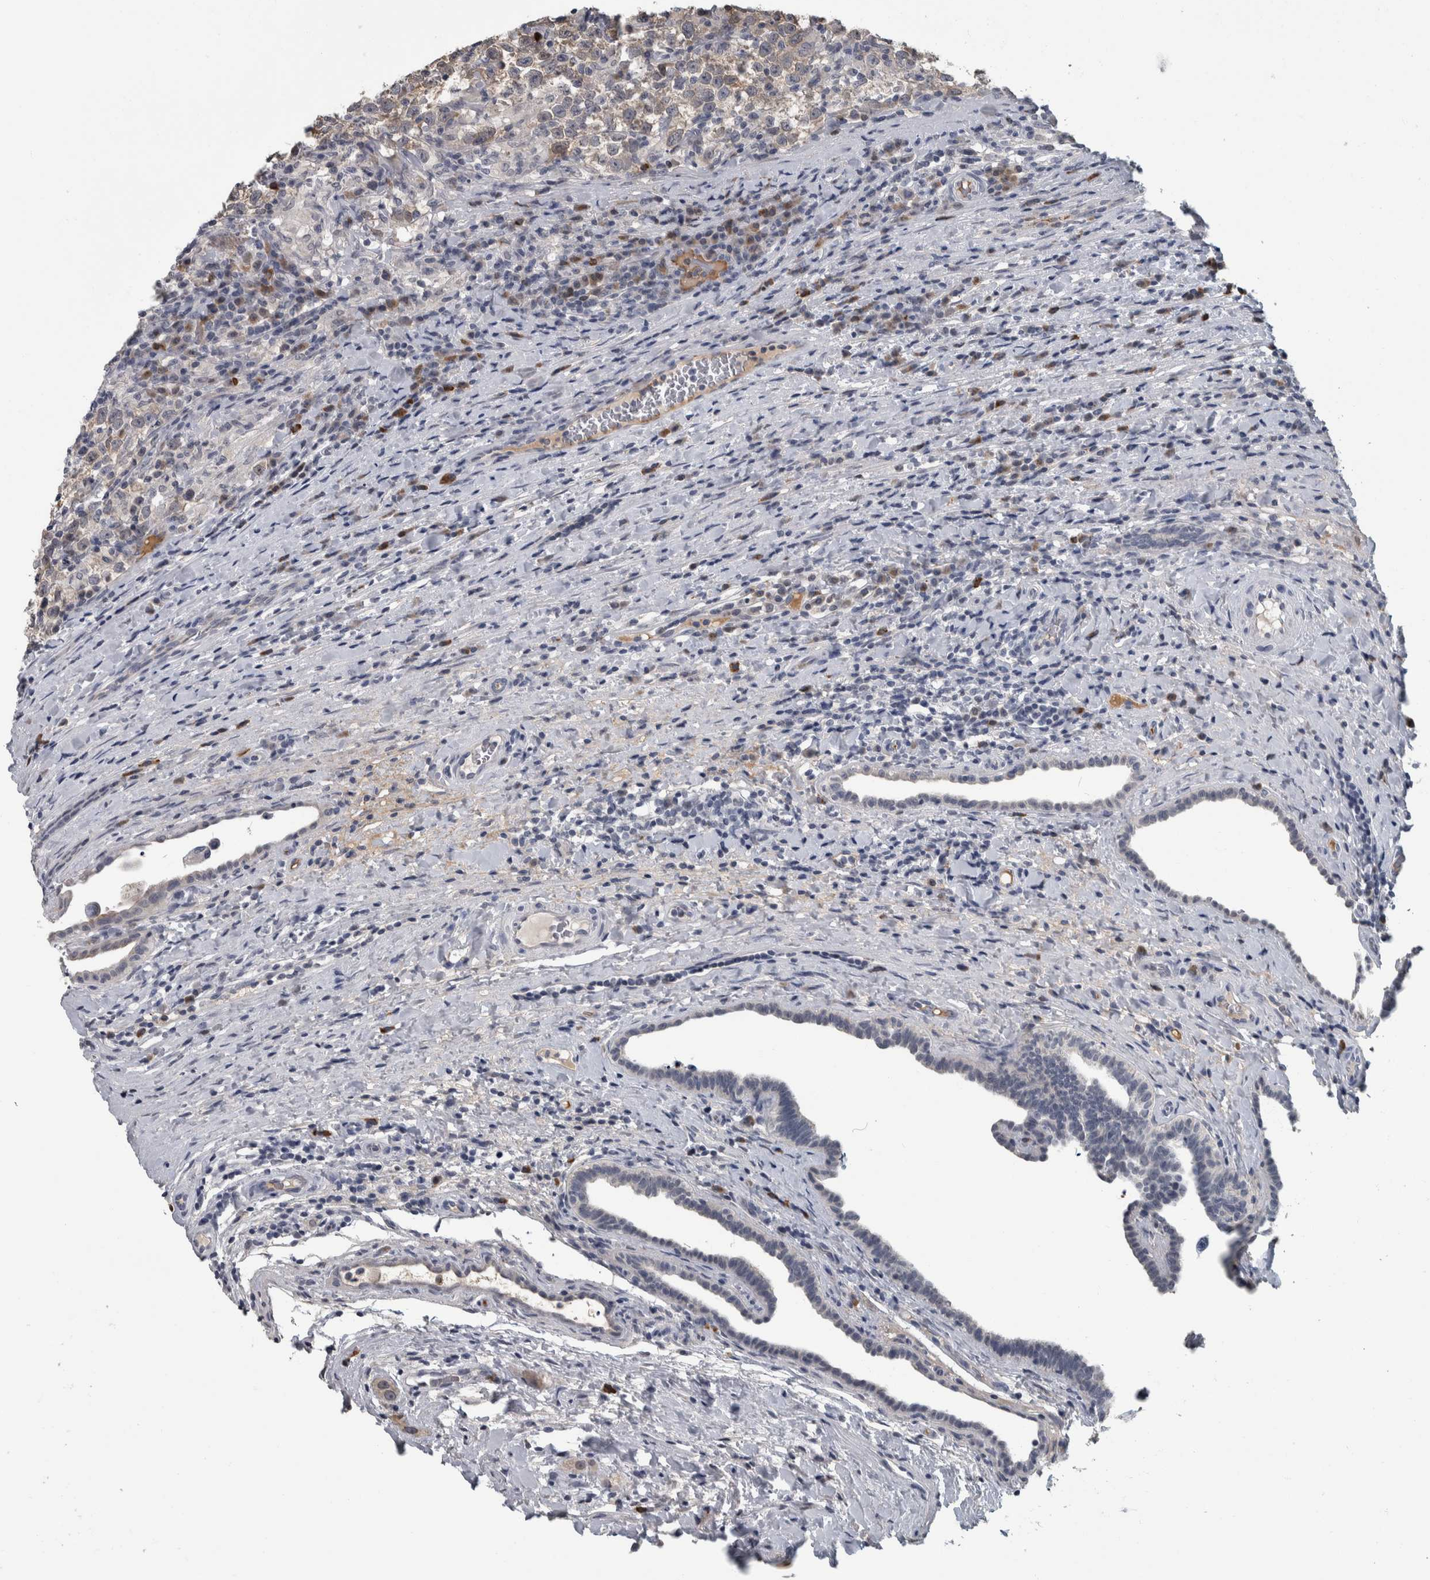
{"staining": {"intensity": "weak", "quantity": "<25%", "location": "cytoplasmic/membranous"}, "tissue": "testis cancer", "cell_type": "Tumor cells", "image_type": "cancer", "snomed": [{"axis": "morphology", "description": "Normal tissue, NOS"}, {"axis": "morphology", "description": "Seminoma, NOS"}, {"axis": "topography", "description": "Testis"}], "caption": "This is a photomicrograph of immunohistochemistry staining of seminoma (testis), which shows no positivity in tumor cells. The staining is performed using DAB brown chromogen with nuclei counter-stained in using hematoxylin.", "gene": "CAVIN4", "patient": {"sex": "male", "age": 43}}